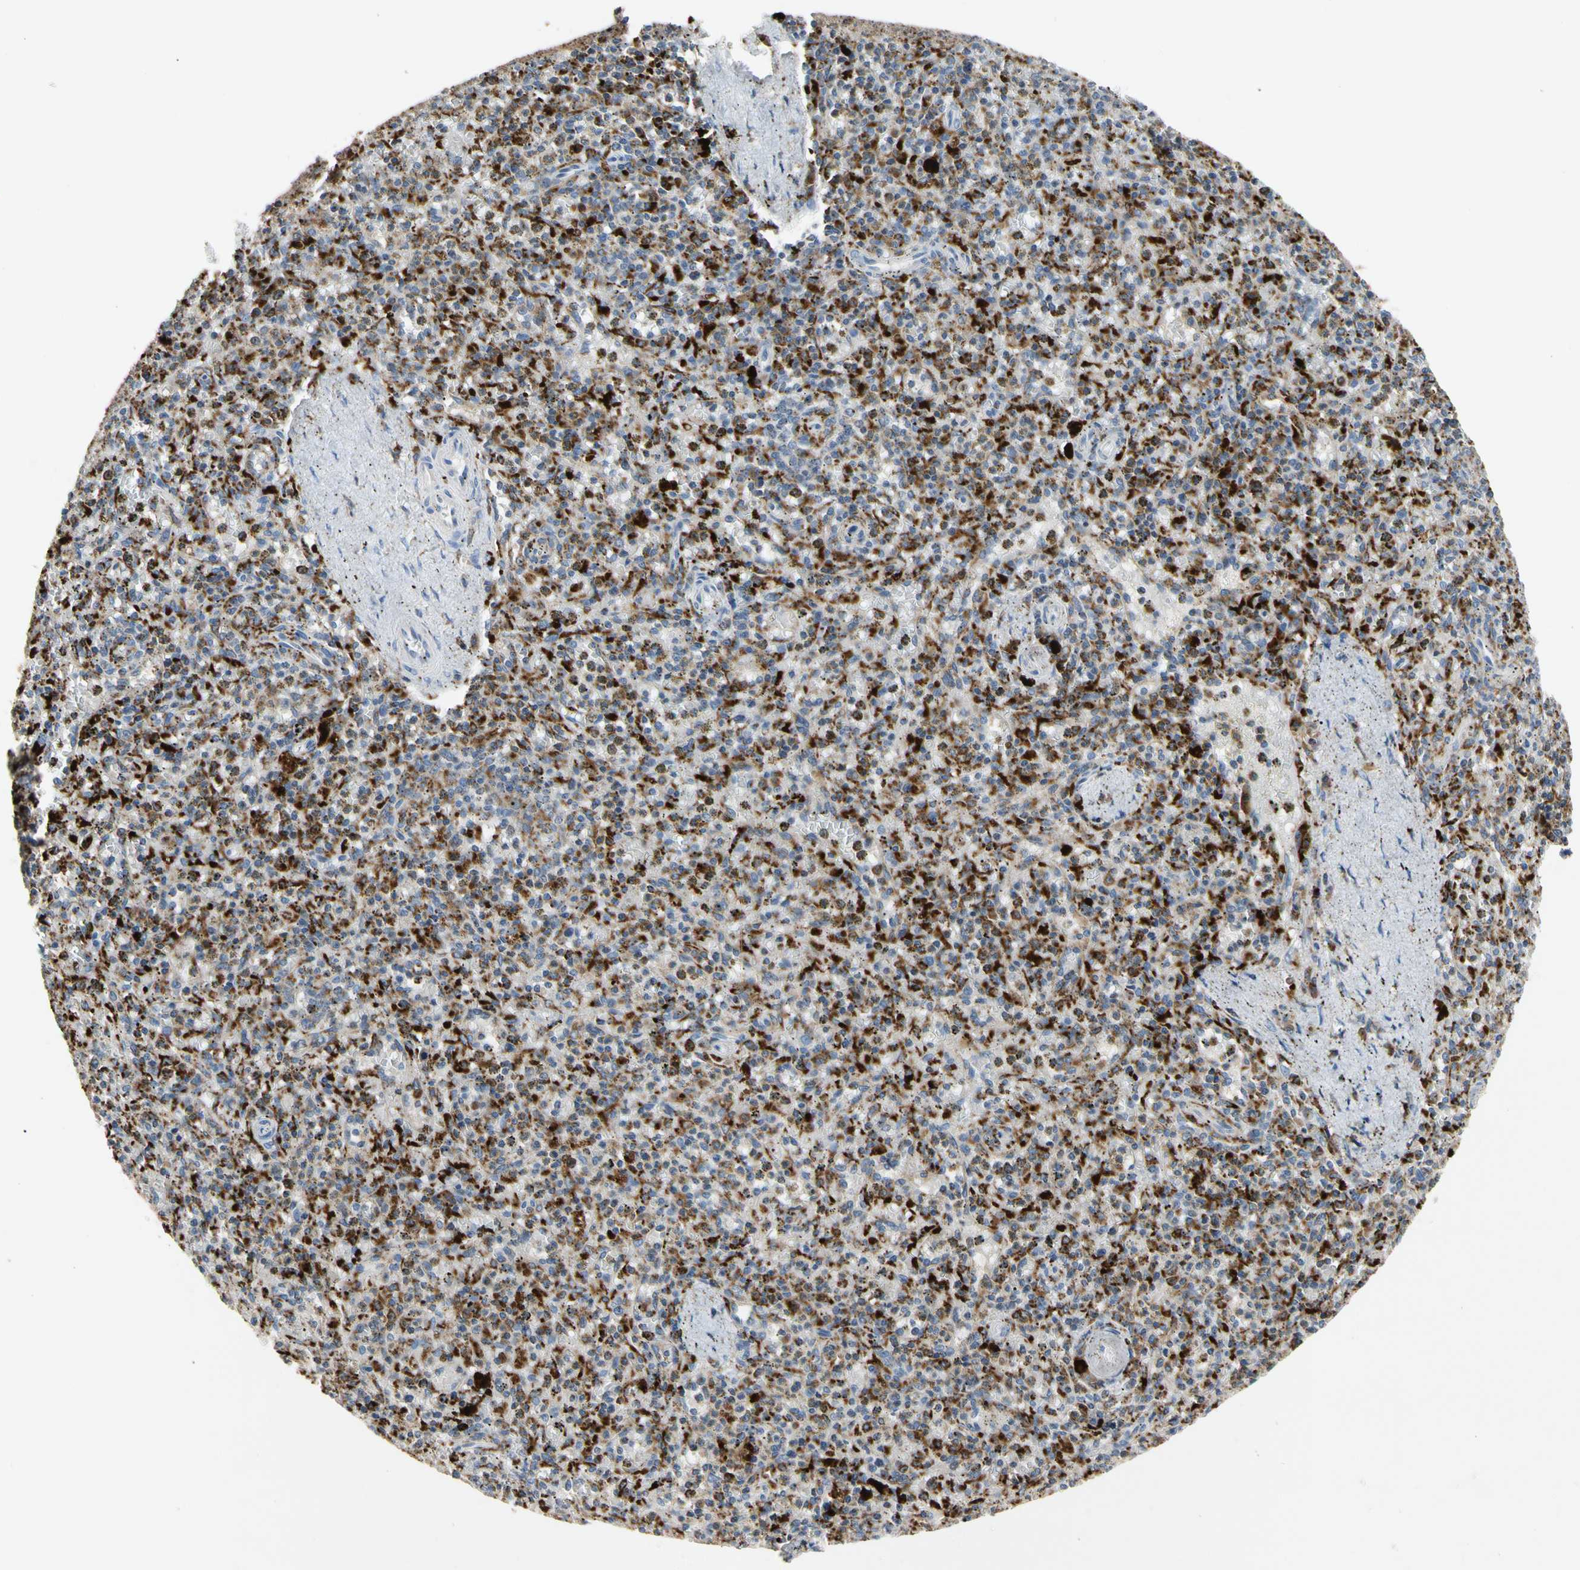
{"staining": {"intensity": "strong", "quantity": "25%-75%", "location": "cytoplasmic/membranous"}, "tissue": "spleen", "cell_type": "Cells in red pulp", "image_type": "normal", "snomed": [{"axis": "morphology", "description": "Normal tissue, NOS"}, {"axis": "topography", "description": "Spleen"}], "caption": "Immunohistochemical staining of normal human spleen exhibits high levels of strong cytoplasmic/membranous positivity in approximately 25%-75% of cells in red pulp.", "gene": "ADA2", "patient": {"sex": "male", "age": 72}}